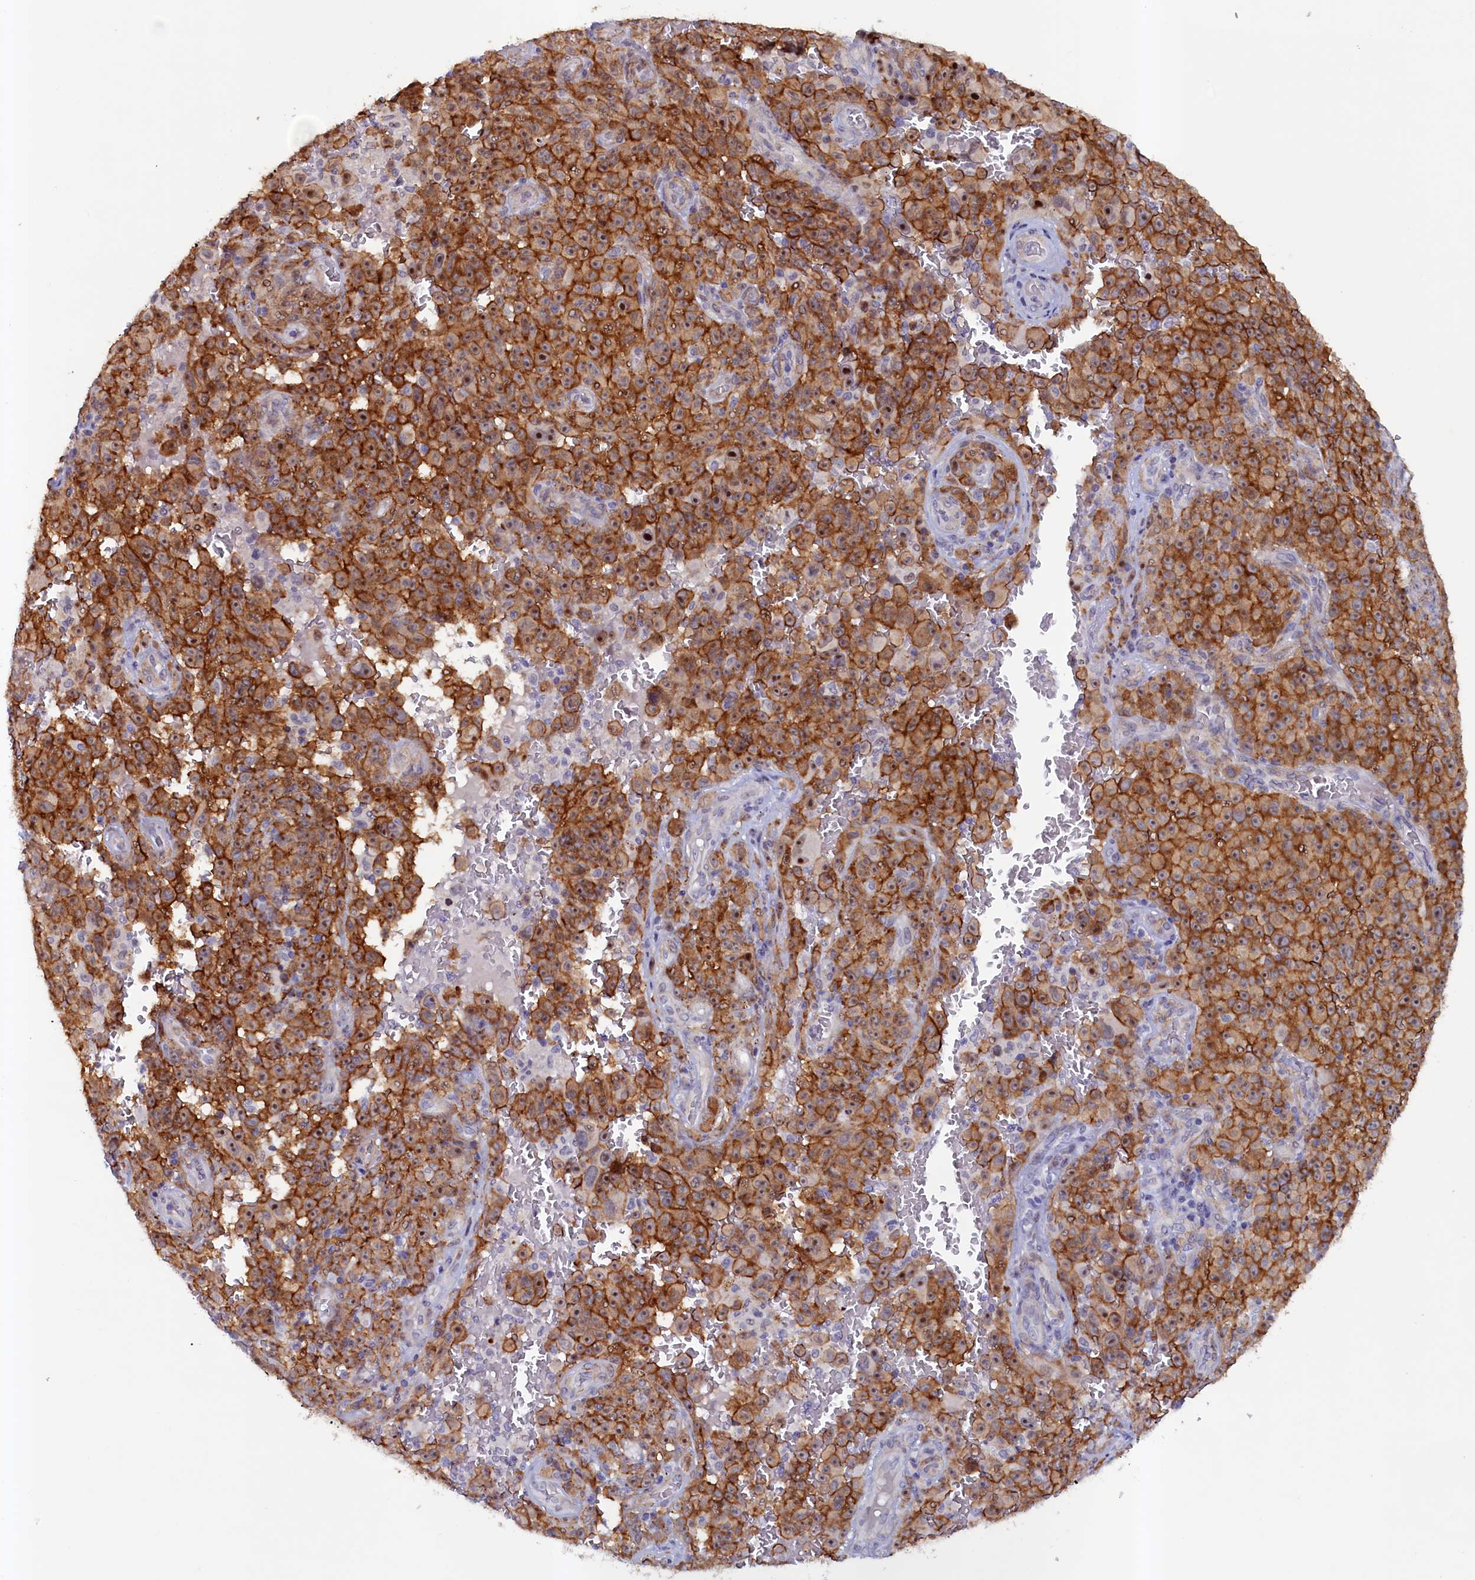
{"staining": {"intensity": "strong", "quantity": ">75%", "location": "cytoplasmic/membranous,nuclear"}, "tissue": "melanoma", "cell_type": "Tumor cells", "image_type": "cancer", "snomed": [{"axis": "morphology", "description": "Malignant melanoma, NOS"}, {"axis": "topography", "description": "Skin"}], "caption": "Malignant melanoma was stained to show a protein in brown. There is high levels of strong cytoplasmic/membranous and nuclear staining in about >75% of tumor cells.", "gene": "PACSIN3", "patient": {"sex": "female", "age": 82}}